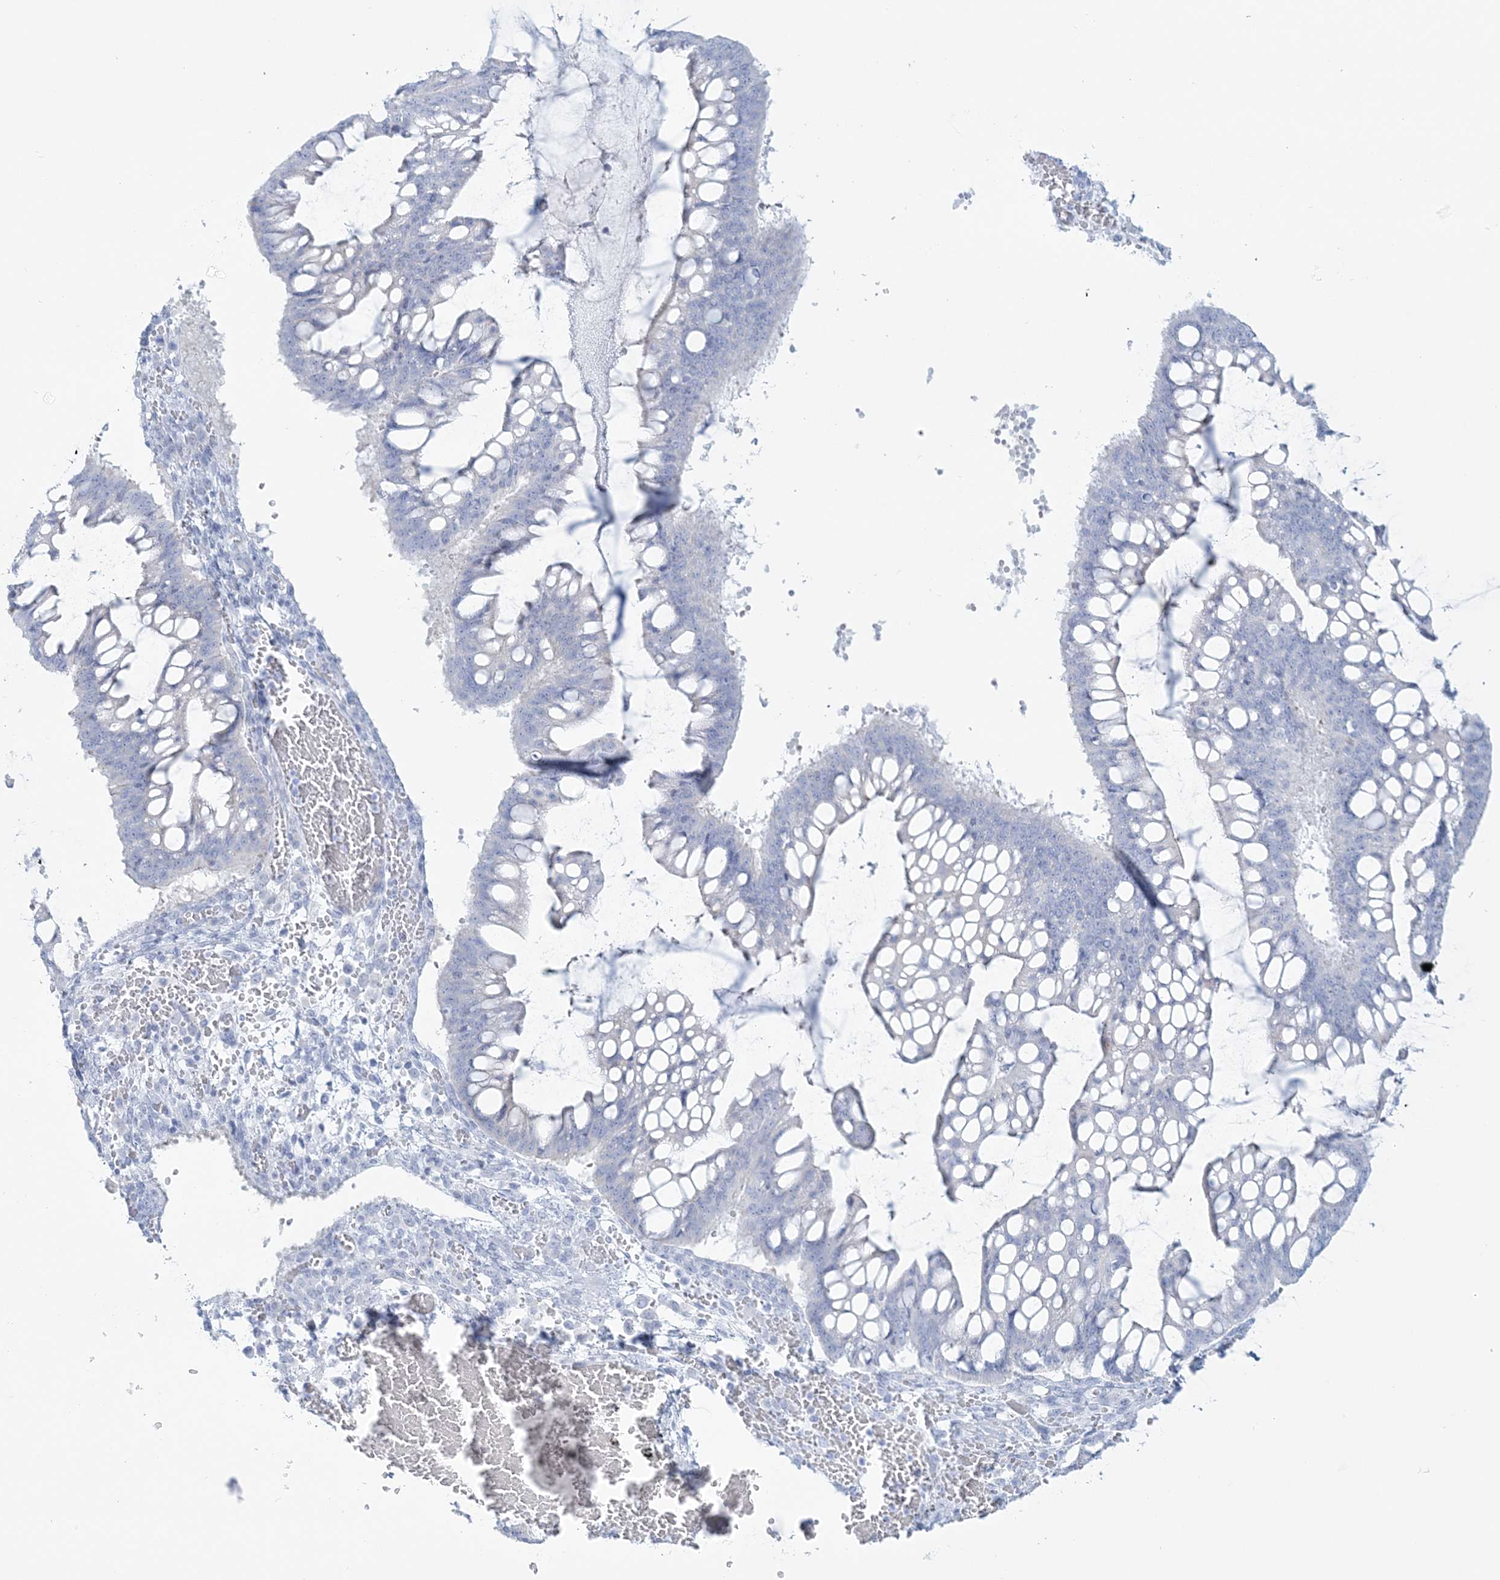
{"staining": {"intensity": "negative", "quantity": "none", "location": "none"}, "tissue": "ovarian cancer", "cell_type": "Tumor cells", "image_type": "cancer", "snomed": [{"axis": "morphology", "description": "Cystadenocarcinoma, mucinous, NOS"}, {"axis": "topography", "description": "Ovary"}], "caption": "This image is of ovarian cancer (mucinous cystadenocarcinoma) stained with immunohistochemistry (IHC) to label a protein in brown with the nuclei are counter-stained blue. There is no positivity in tumor cells.", "gene": "ADGB", "patient": {"sex": "female", "age": 73}}